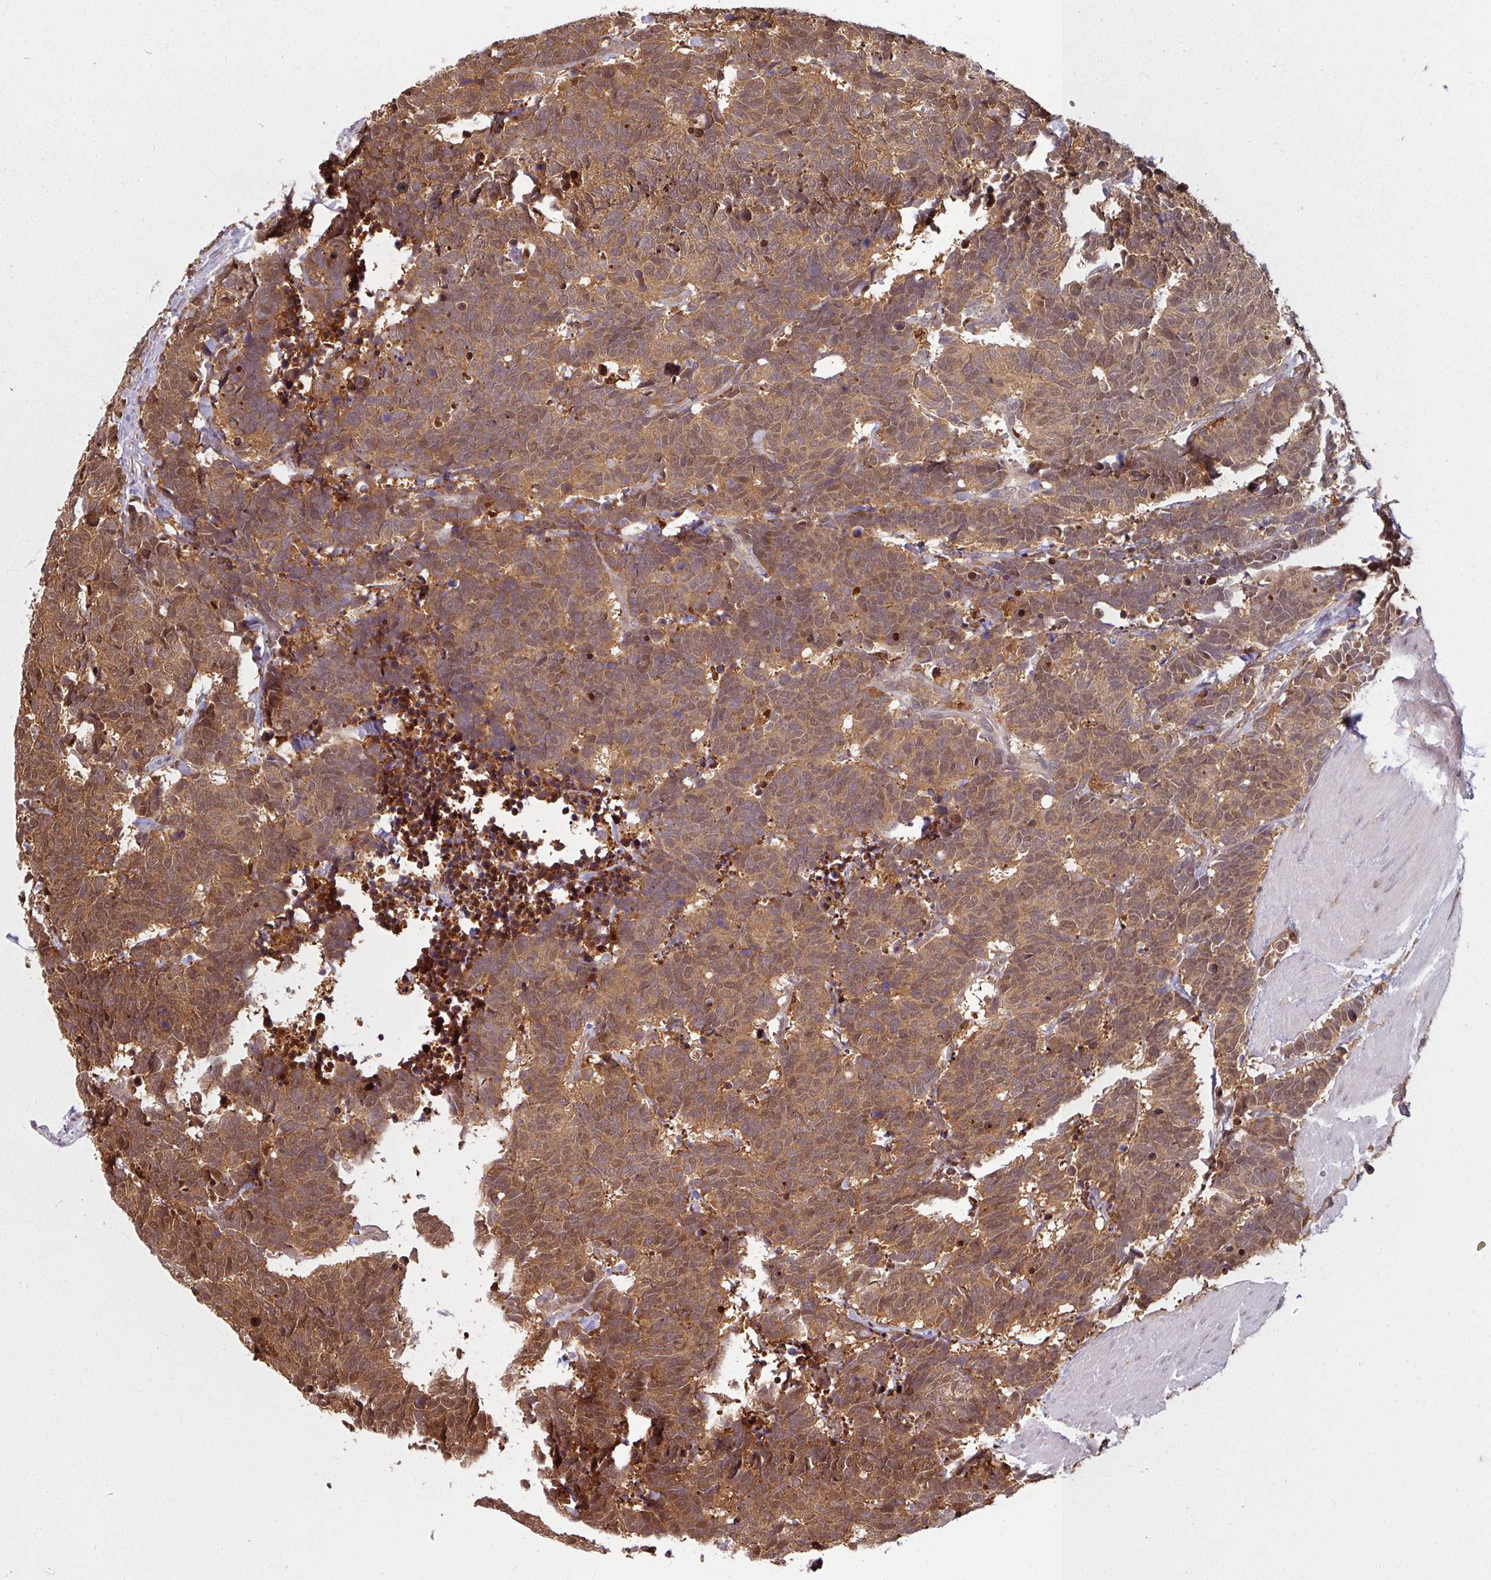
{"staining": {"intensity": "moderate", "quantity": ">75%", "location": "cytoplasmic/membranous,nuclear"}, "tissue": "carcinoid", "cell_type": "Tumor cells", "image_type": "cancer", "snomed": [{"axis": "morphology", "description": "Carcinoma, NOS"}, {"axis": "morphology", "description": "Carcinoid, malignant, NOS"}, {"axis": "topography", "description": "Urinary bladder"}], "caption": "The histopathology image exhibits a brown stain indicating the presence of a protein in the cytoplasmic/membranous and nuclear of tumor cells in malignant carcinoid.", "gene": "KCTD11", "patient": {"sex": "male", "age": 57}}